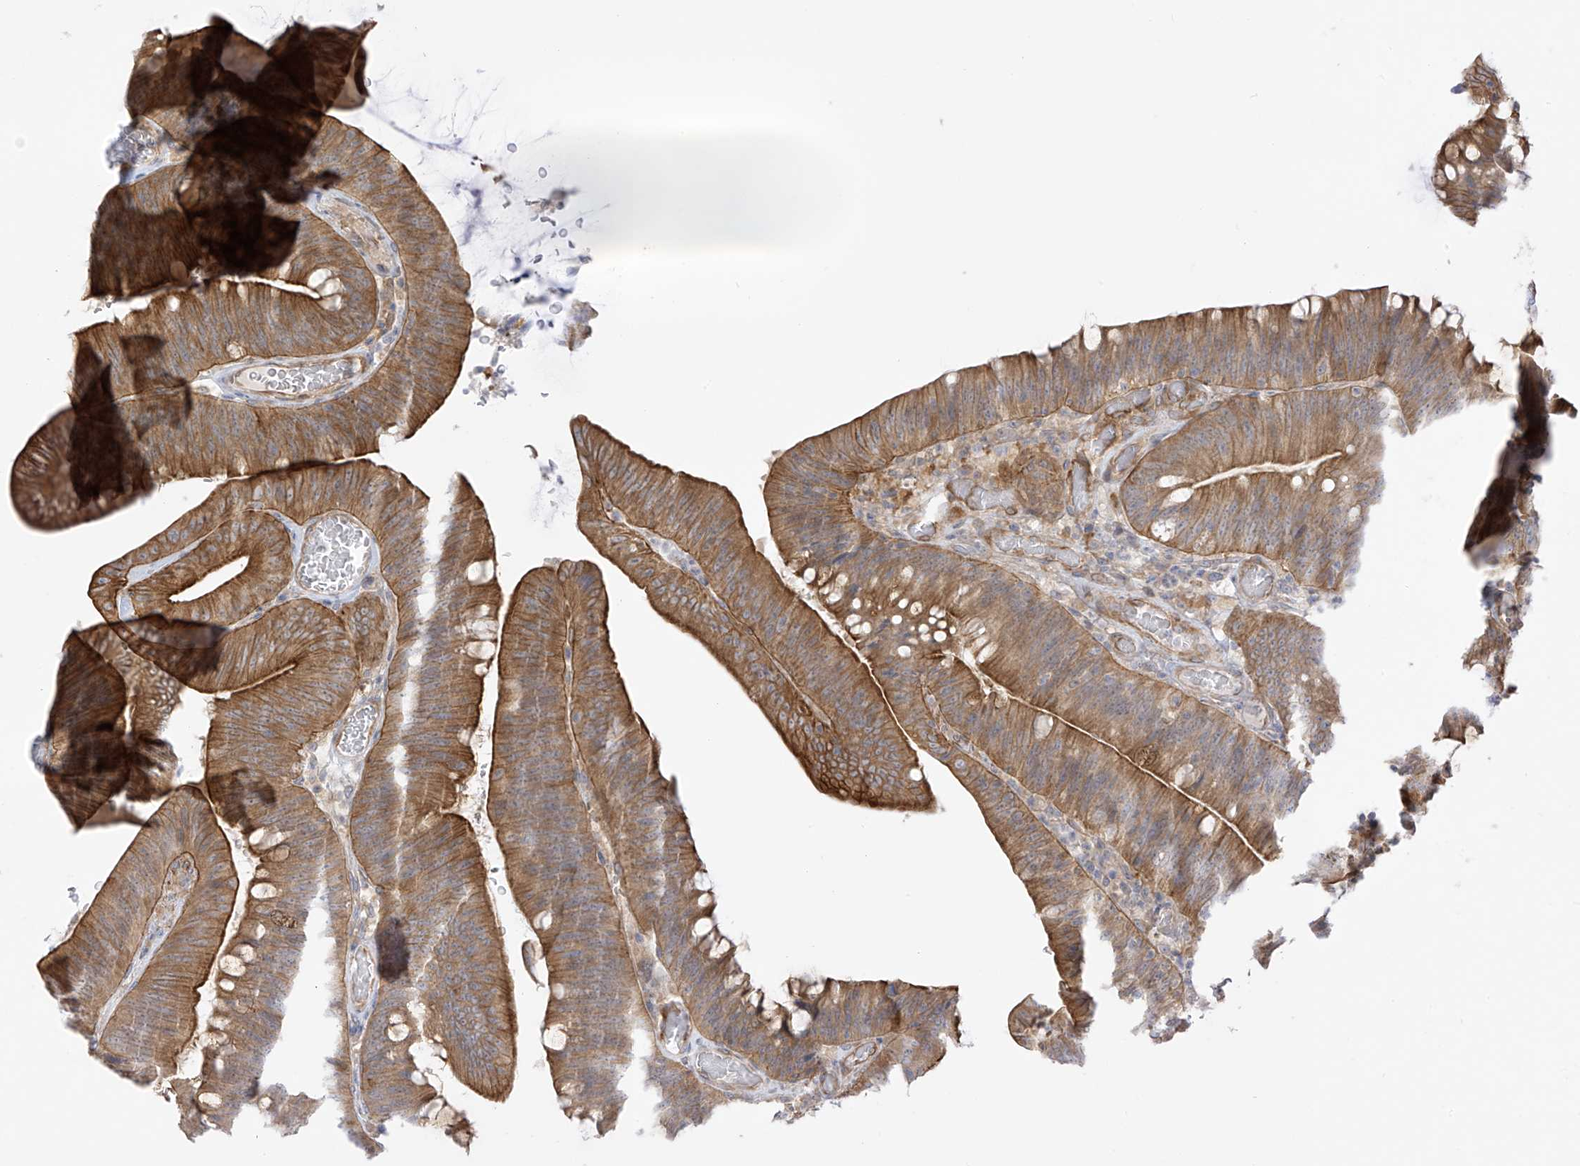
{"staining": {"intensity": "moderate", "quantity": ">75%", "location": "cytoplasmic/membranous"}, "tissue": "colorectal cancer", "cell_type": "Tumor cells", "image_type": "cancer", "snomed": [{"axis": "morphology", "description": "Normal tissue, NOS"}, {"axis": "topography", "description": "Colon"}], "caption": "Immunohistochemical staining of human colorectal cancer demonstrates moderate cytoplasmic/membranous protein staining in approximately >75% of tumor cells.", "gene": "EIPR1", "patient": {"sex": "female", "age": 82}}